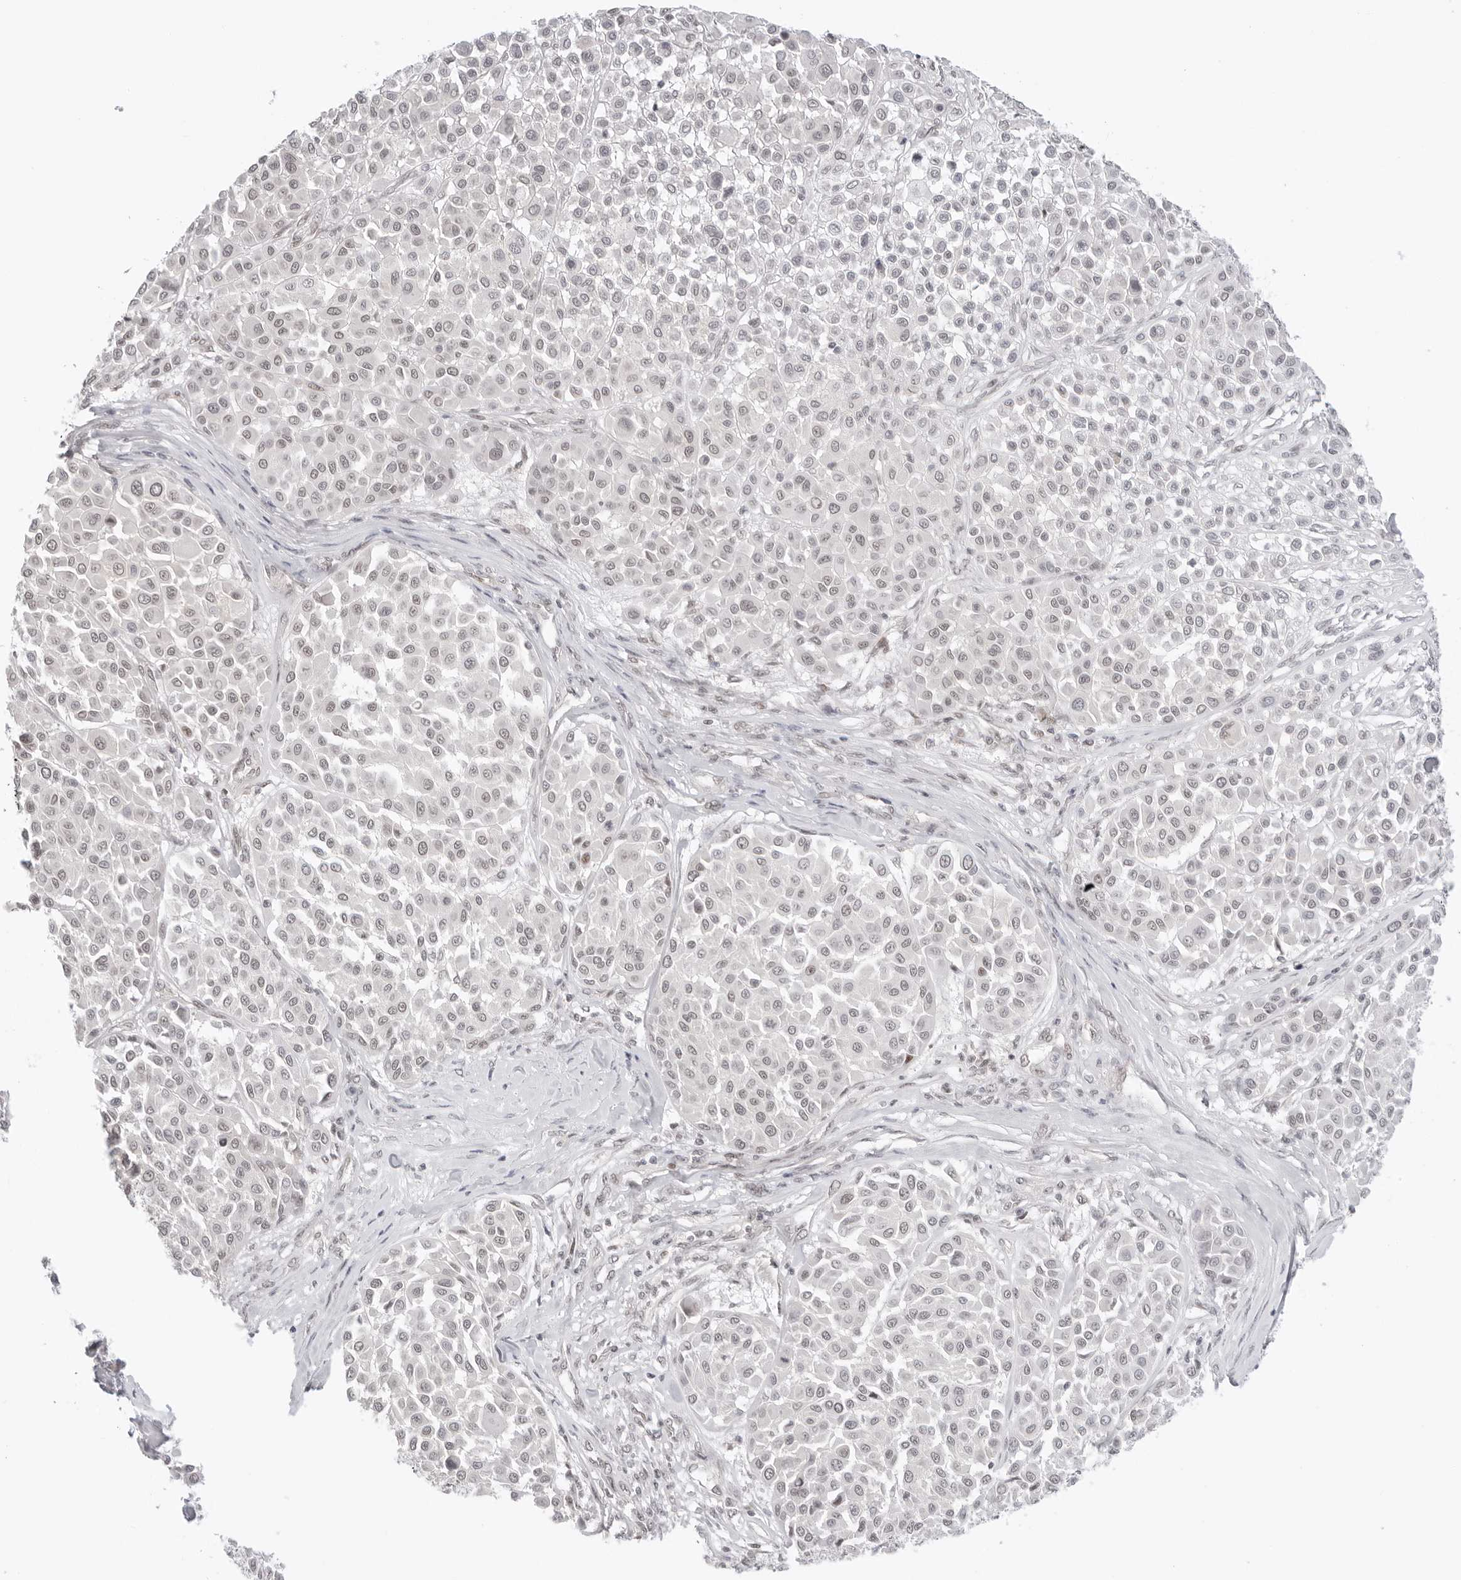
{"staining": {"intensity": "negative", "quantity": "none", "location": "none"}, "tissue": "melanoma", "cell_type": "Tumor cells", "image_type": "cancer", "snomed": [{"axis": "morphology", "description": "Malignant melanoma, Metastatic site"}, {"axis": "topography", "description": "Soft tissue"}], "caption": "A histopathology image of malignant melanoma (metastatic site) stained for a protein displays no brown staining in tumor cells.", "gene": "TCIM", "patient": {"sex": "male", "age": 41}}